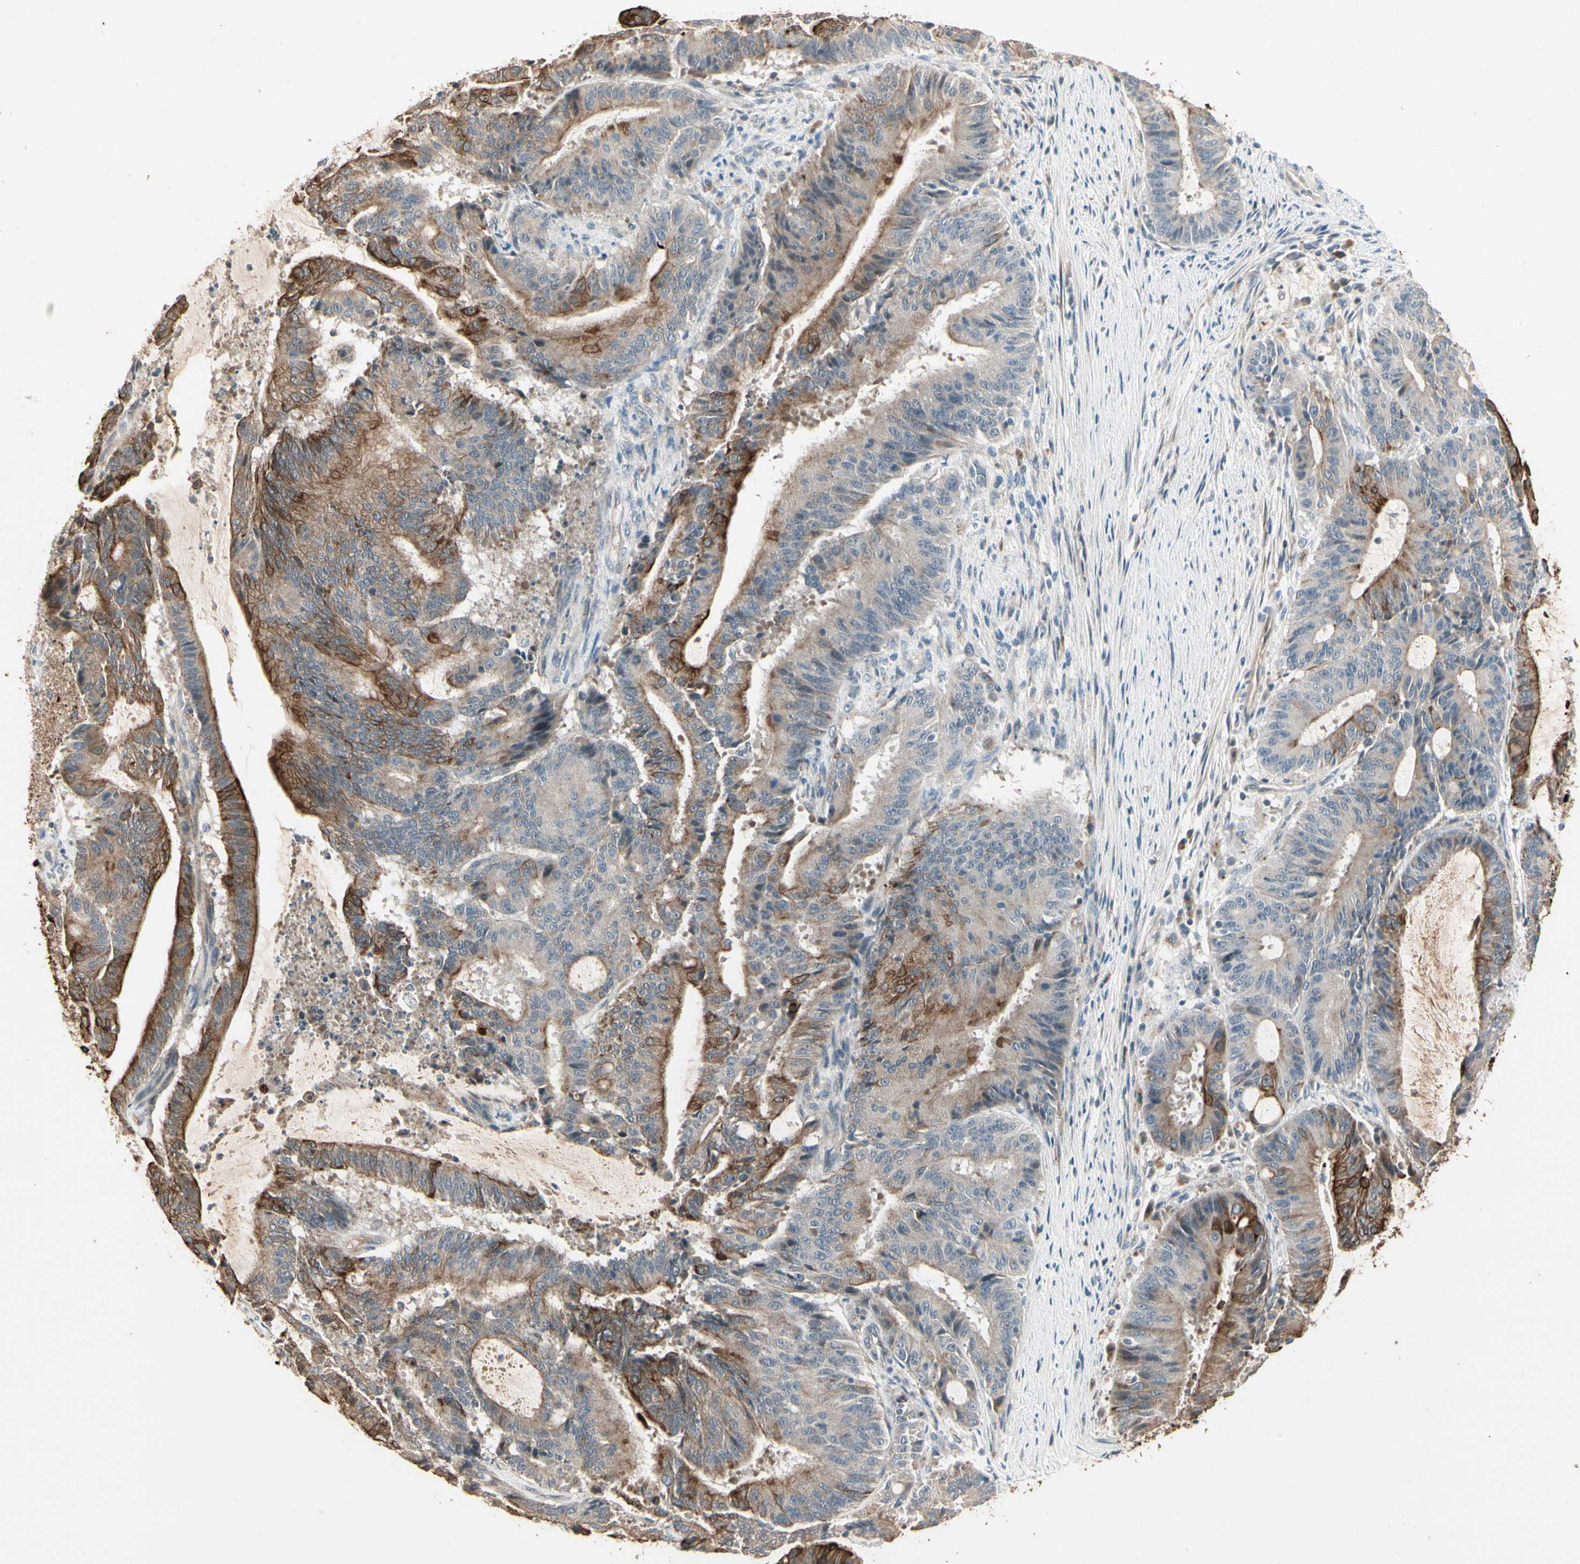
{"staining": {"intensity": "strong", "quantity": "<25%", "location": "cytoplasmic/membranous"}, "tissue": "liver cancer", "cell_type": "Tumor cells", "image_type": "cancer", "snomed": [{"axis": "morphology", "description": "Cholangiocarcinoma"}, {"axis": "topography", "description": "Liver"}], "caption": "Immunohistochemical staining of human liver cancer demonstrates medium levels of strong cytoplasmic/membranous protein expression in approximately <25% of tumor cells.", "gene": "SKIL", "patient": {"sex": "female", "age": 73}}